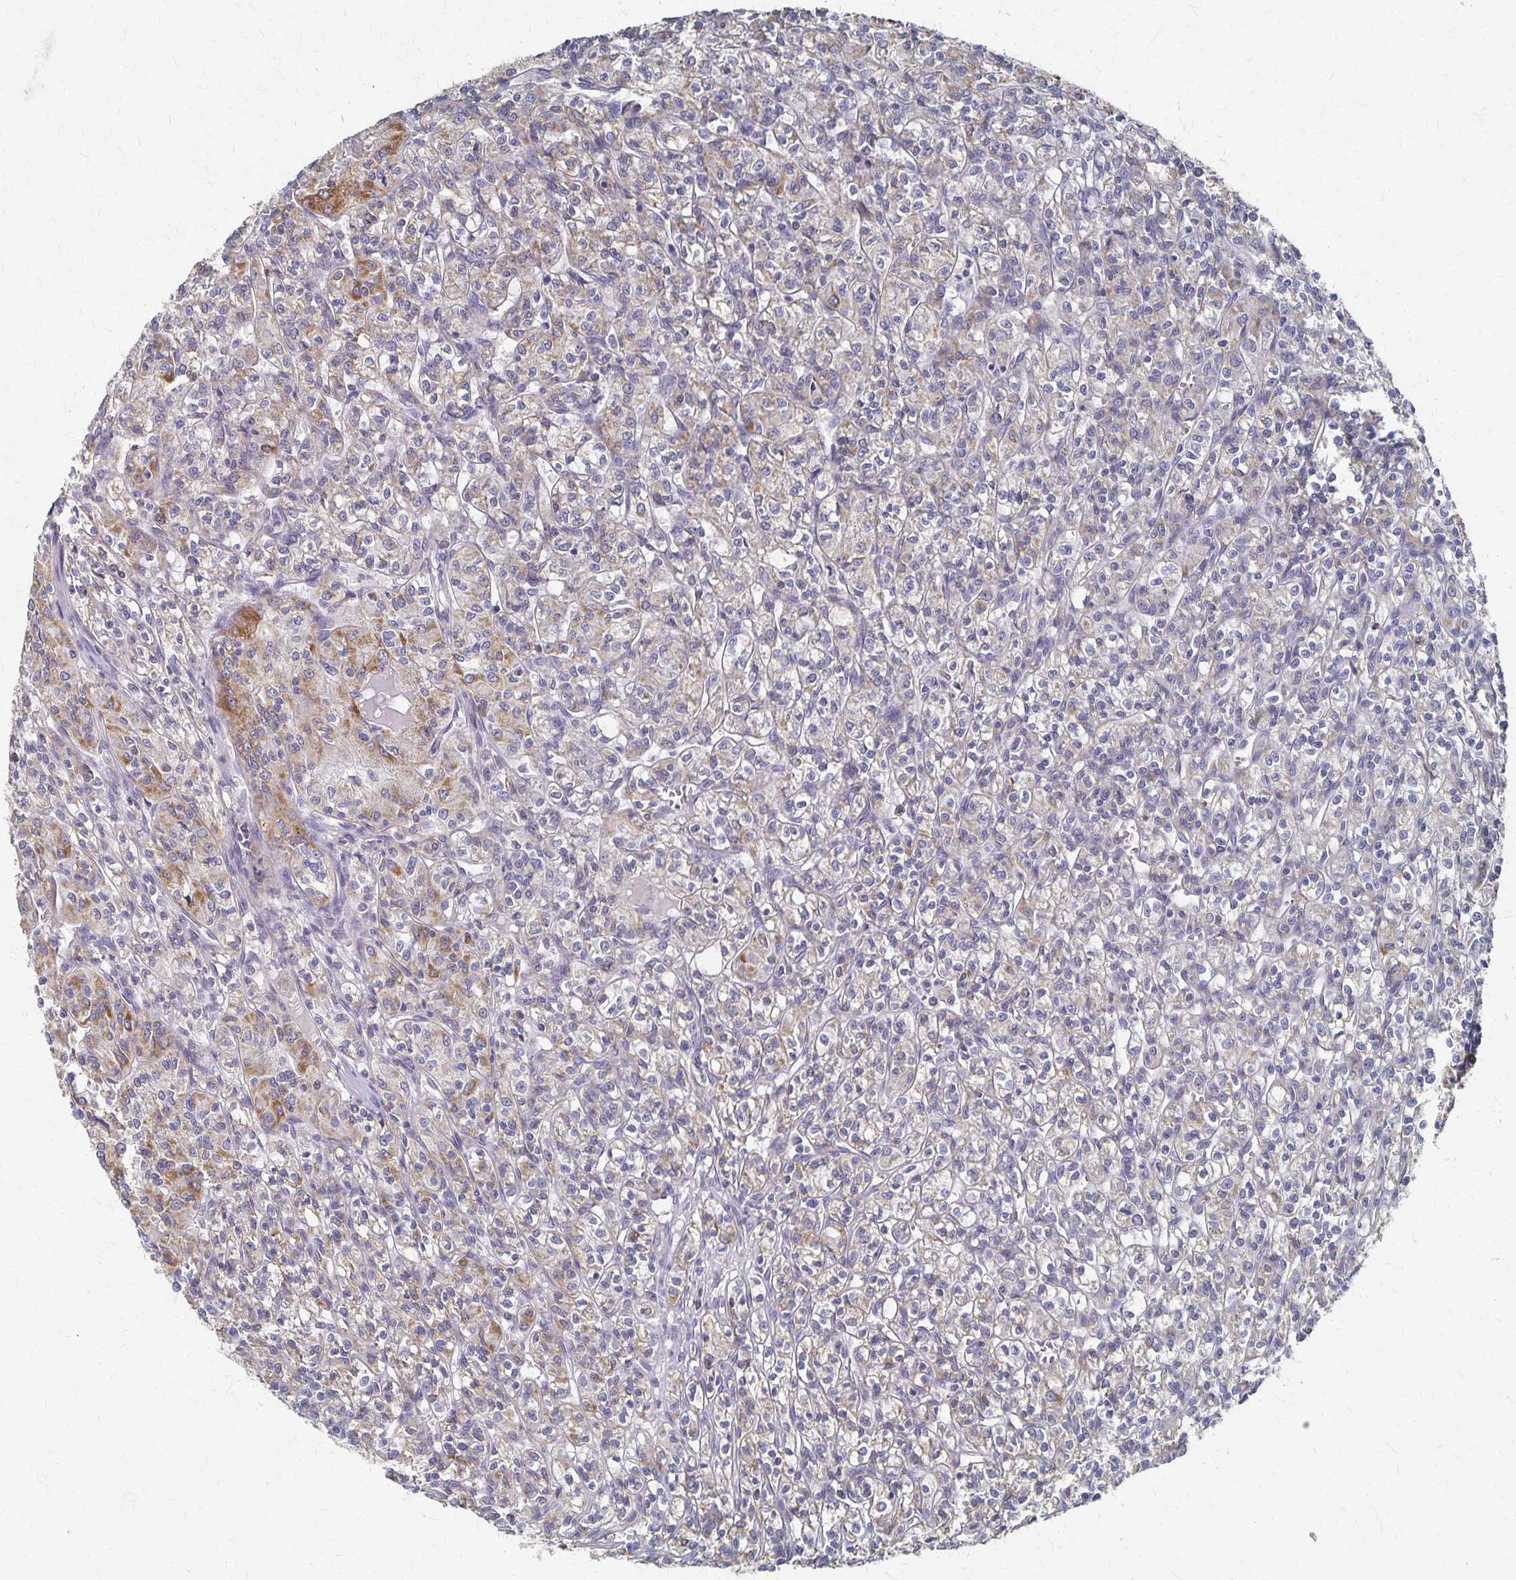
{"staining": {"intensity": "moderate", "quantity": "25%-75%", "location": "cytoplasmic/membranous"}, "tissue": "renal cancer", "cell_type": "Tumor cells", "image_type": "cancer", "snomed": [{"axis": "morphology", "description": "Adenocarcinoma, NOS"}, {"axis": "topography", "description": "Kidney"}], "caption": "Approximately 25%-75% of tumor cells in adenocarcinoma (renal) demonstrate moderate cytoplasmic/membranous protein positivity as visualized by brown immunohistochemical staining.", "gene": "DYRK4", "patient": {"sex": "male", "age": 36}}